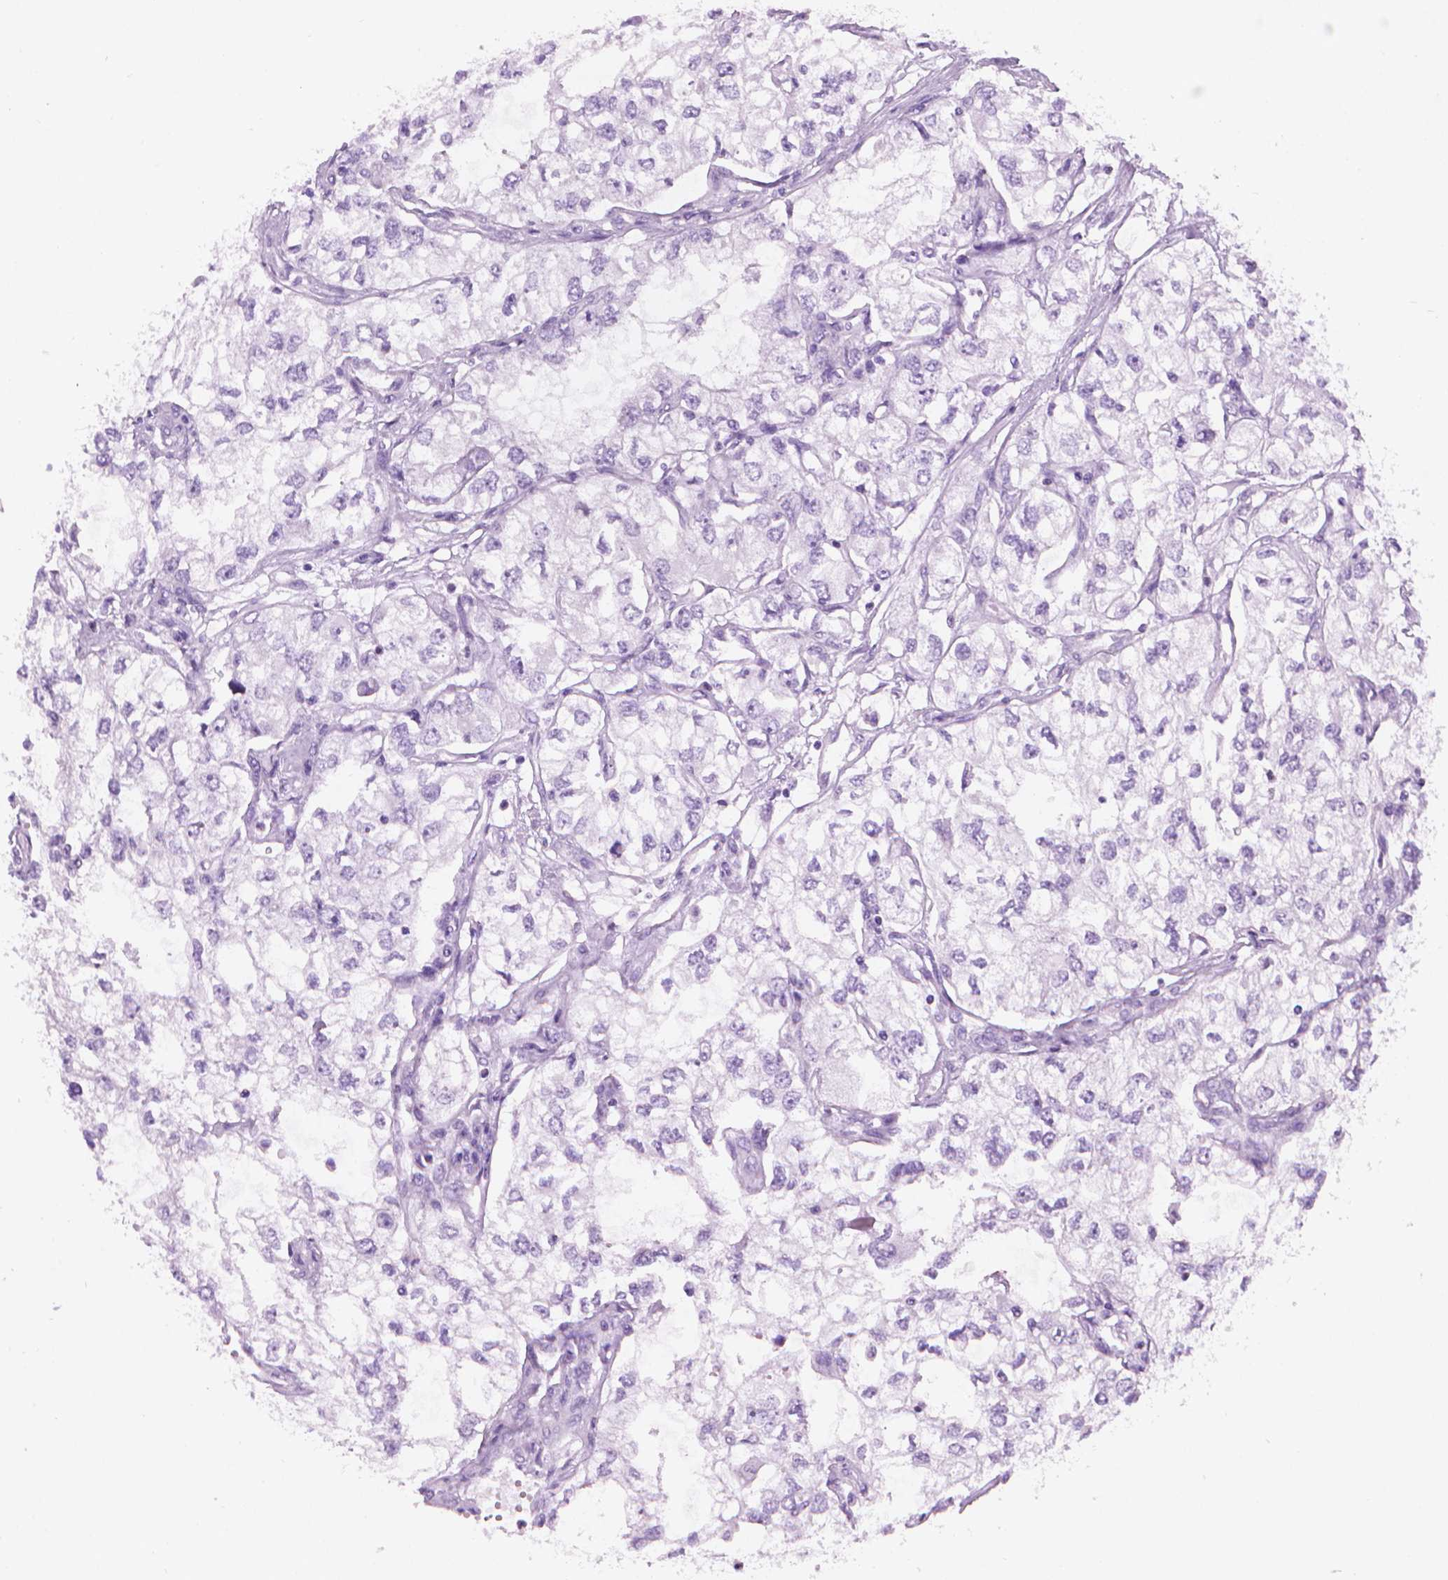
{"staining": {"intensity": "negative", "quantity": "none", "location": "none"}, "tissue": "renal cancer", "cell_type": "Tumor cells", "image_type": "cancer", "snomed": [{"axis": "morphology", "description": "Adenocarcinoma, NOS"}, {"axis": "topography", "description": "Kidney"}], "caption": "Tumor cells are negative for brown protein staining in renal adenocarcinoma.", "gene": "TTC29", "patient": {"sex": "female", "age": 59}}